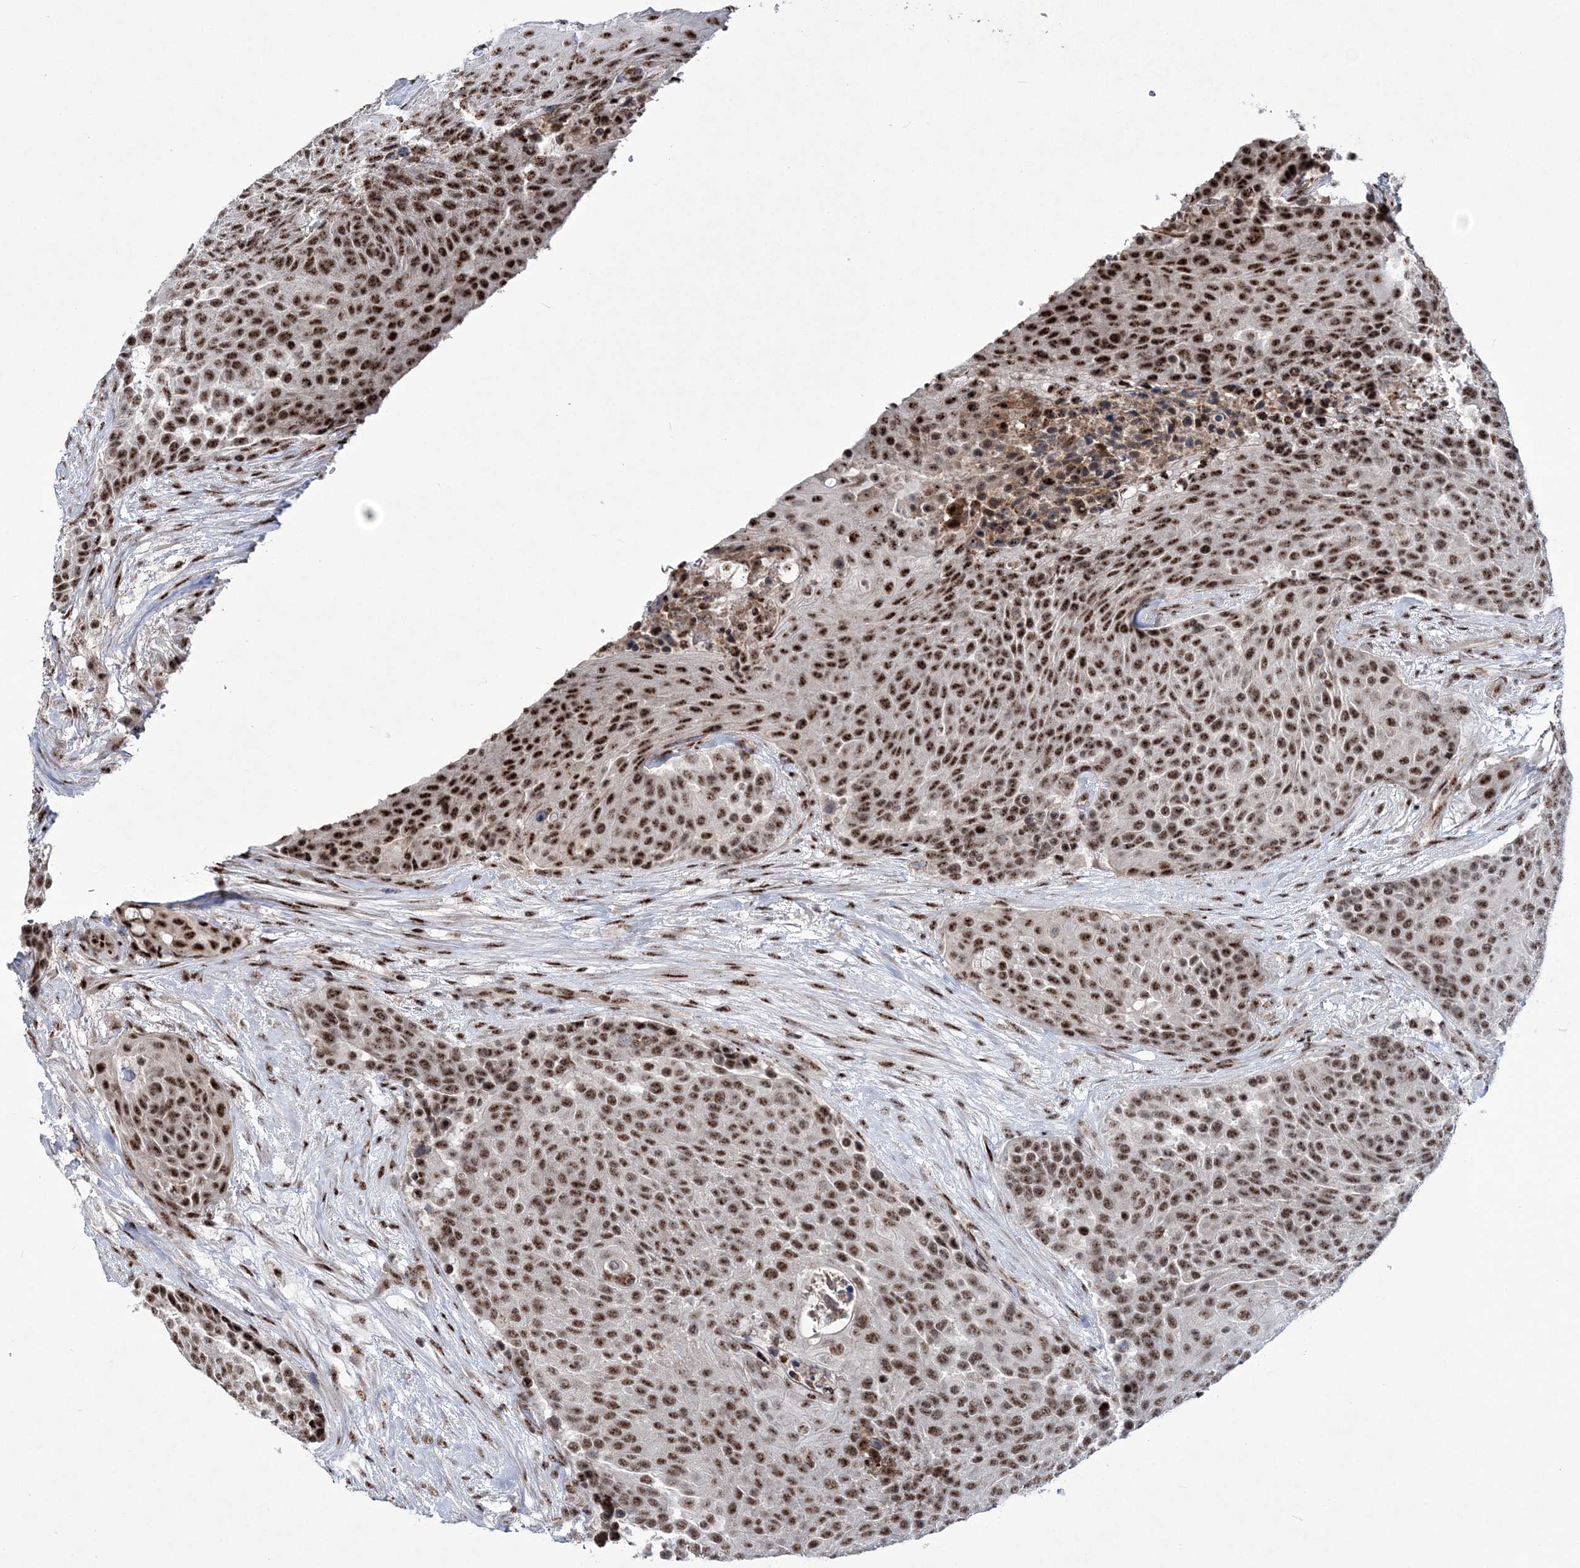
{"staining": {"intensity": "strong", "quantity": "25%-75%", "location": "nuclear"}, "tissue": "urothelial cancer", "cell_type": "Tumor cells", "image_type": "cancer", "snomed": [{"axis": "morphology", "description": "Urothelial carcinoma, High grade"}, {"axis": "topography", "description": "Urinary bladder"}], "caption": "Immunohistochemistry (DAB (3,3'-diaminobenzidine)) staining of human high-grade urothelial carcinoma shows strong nuclear protein positivity in about 25%-75% of tumor cells.", "gene": "TATDN2", "patient": {"sex": "female", "age": 63}}